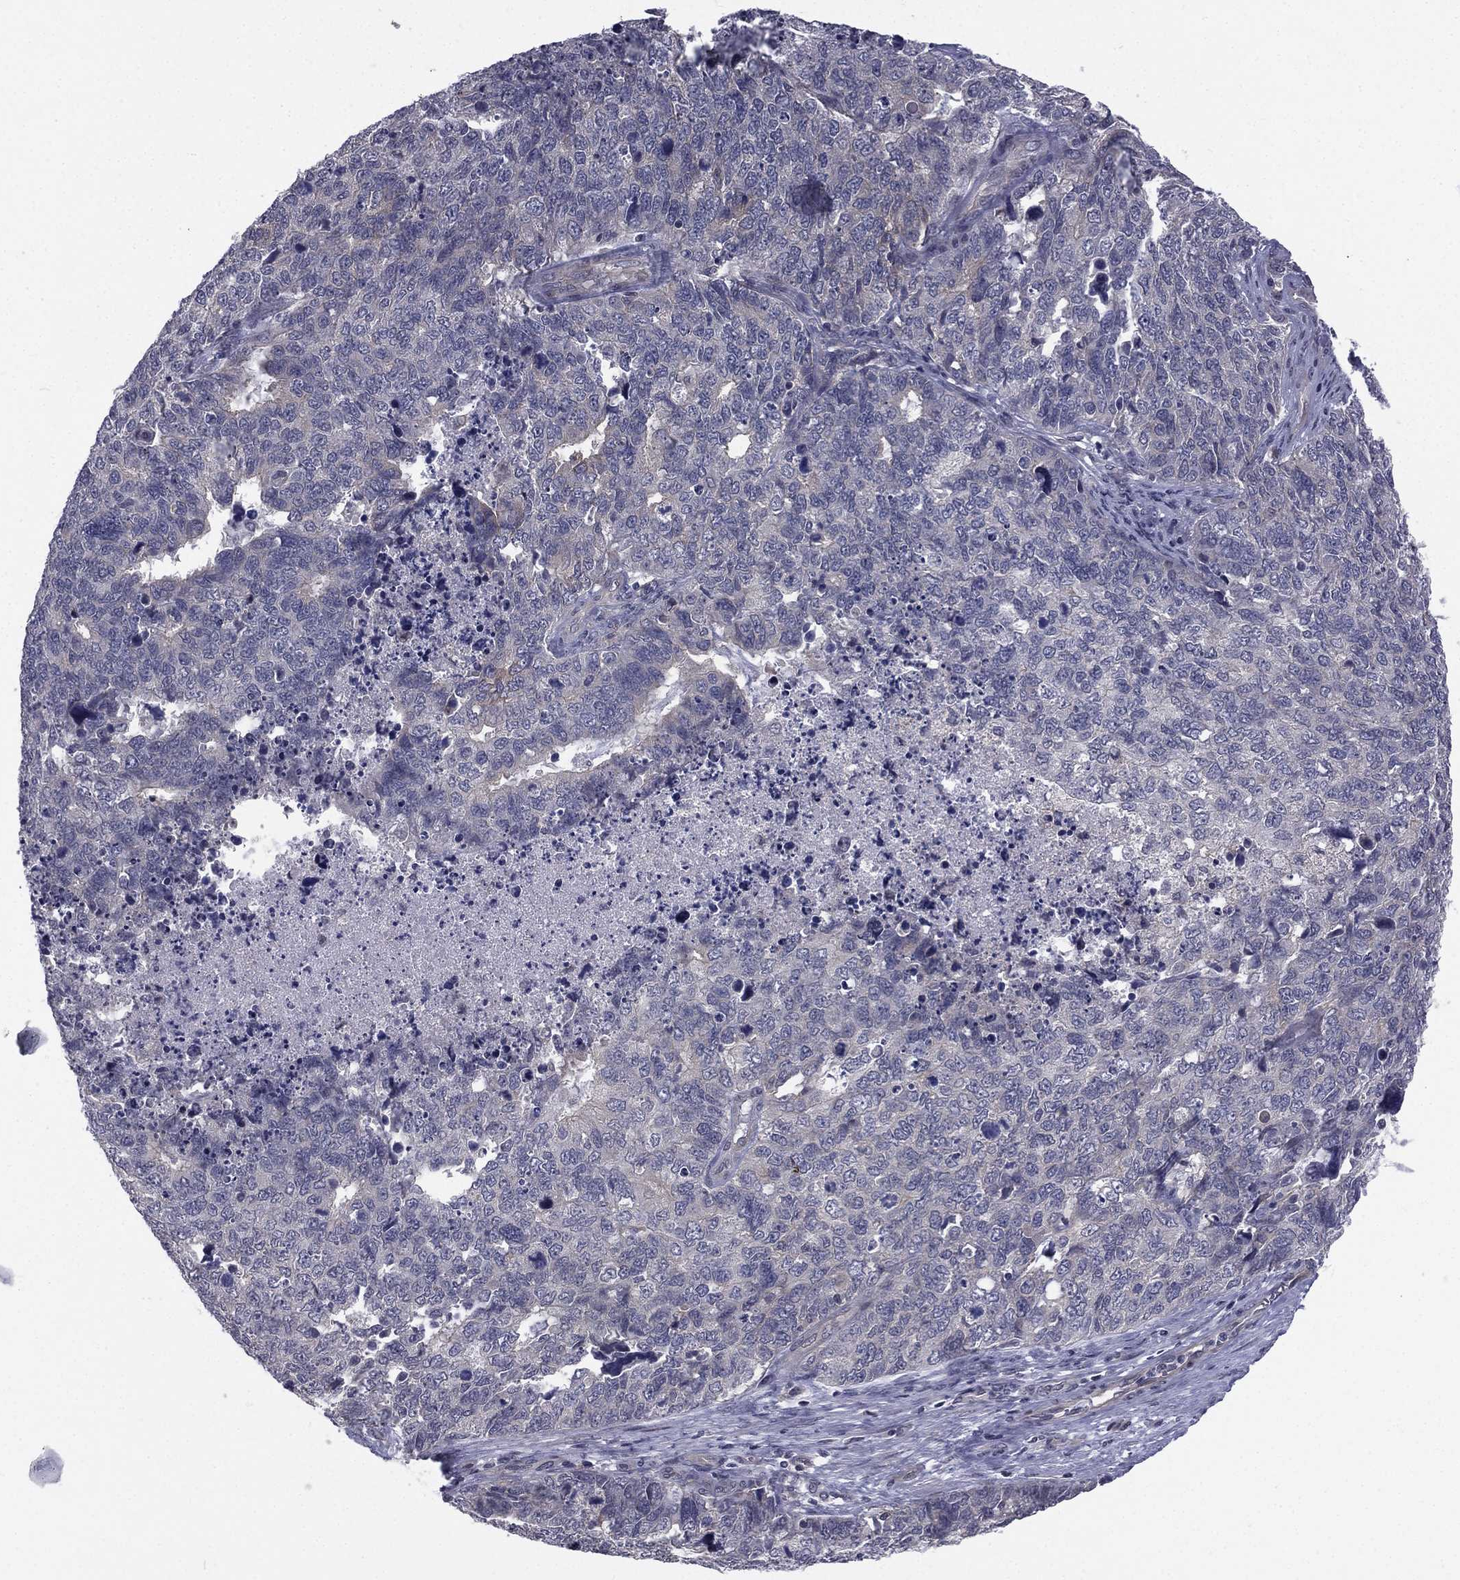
{"staining": {"intensity": "negative", "quantity": "none", "location": "none"}, "tissue": "cervical cancer", "cell_type": "Tumor cells", "image_type": "cancer", "snomed": [{"axis": "morphology", "description": "Squamous cell carcinoma, NOS"}, {"axis": "topography", "description": "Cervix"}], "caption": "A photomicrograph of squamous cell carcinoma (cervical) stained for a protein exhibits no brown staining in tumor cells. Brightfield microscopy of immunohistochemistry stained with DAB (3,3'-diaminobenzidine) (brown) and hematoxylin (blue), captured at high magnification.", "gene": "ACTRT2", "patient": {"sex": "female", "age": 63}}